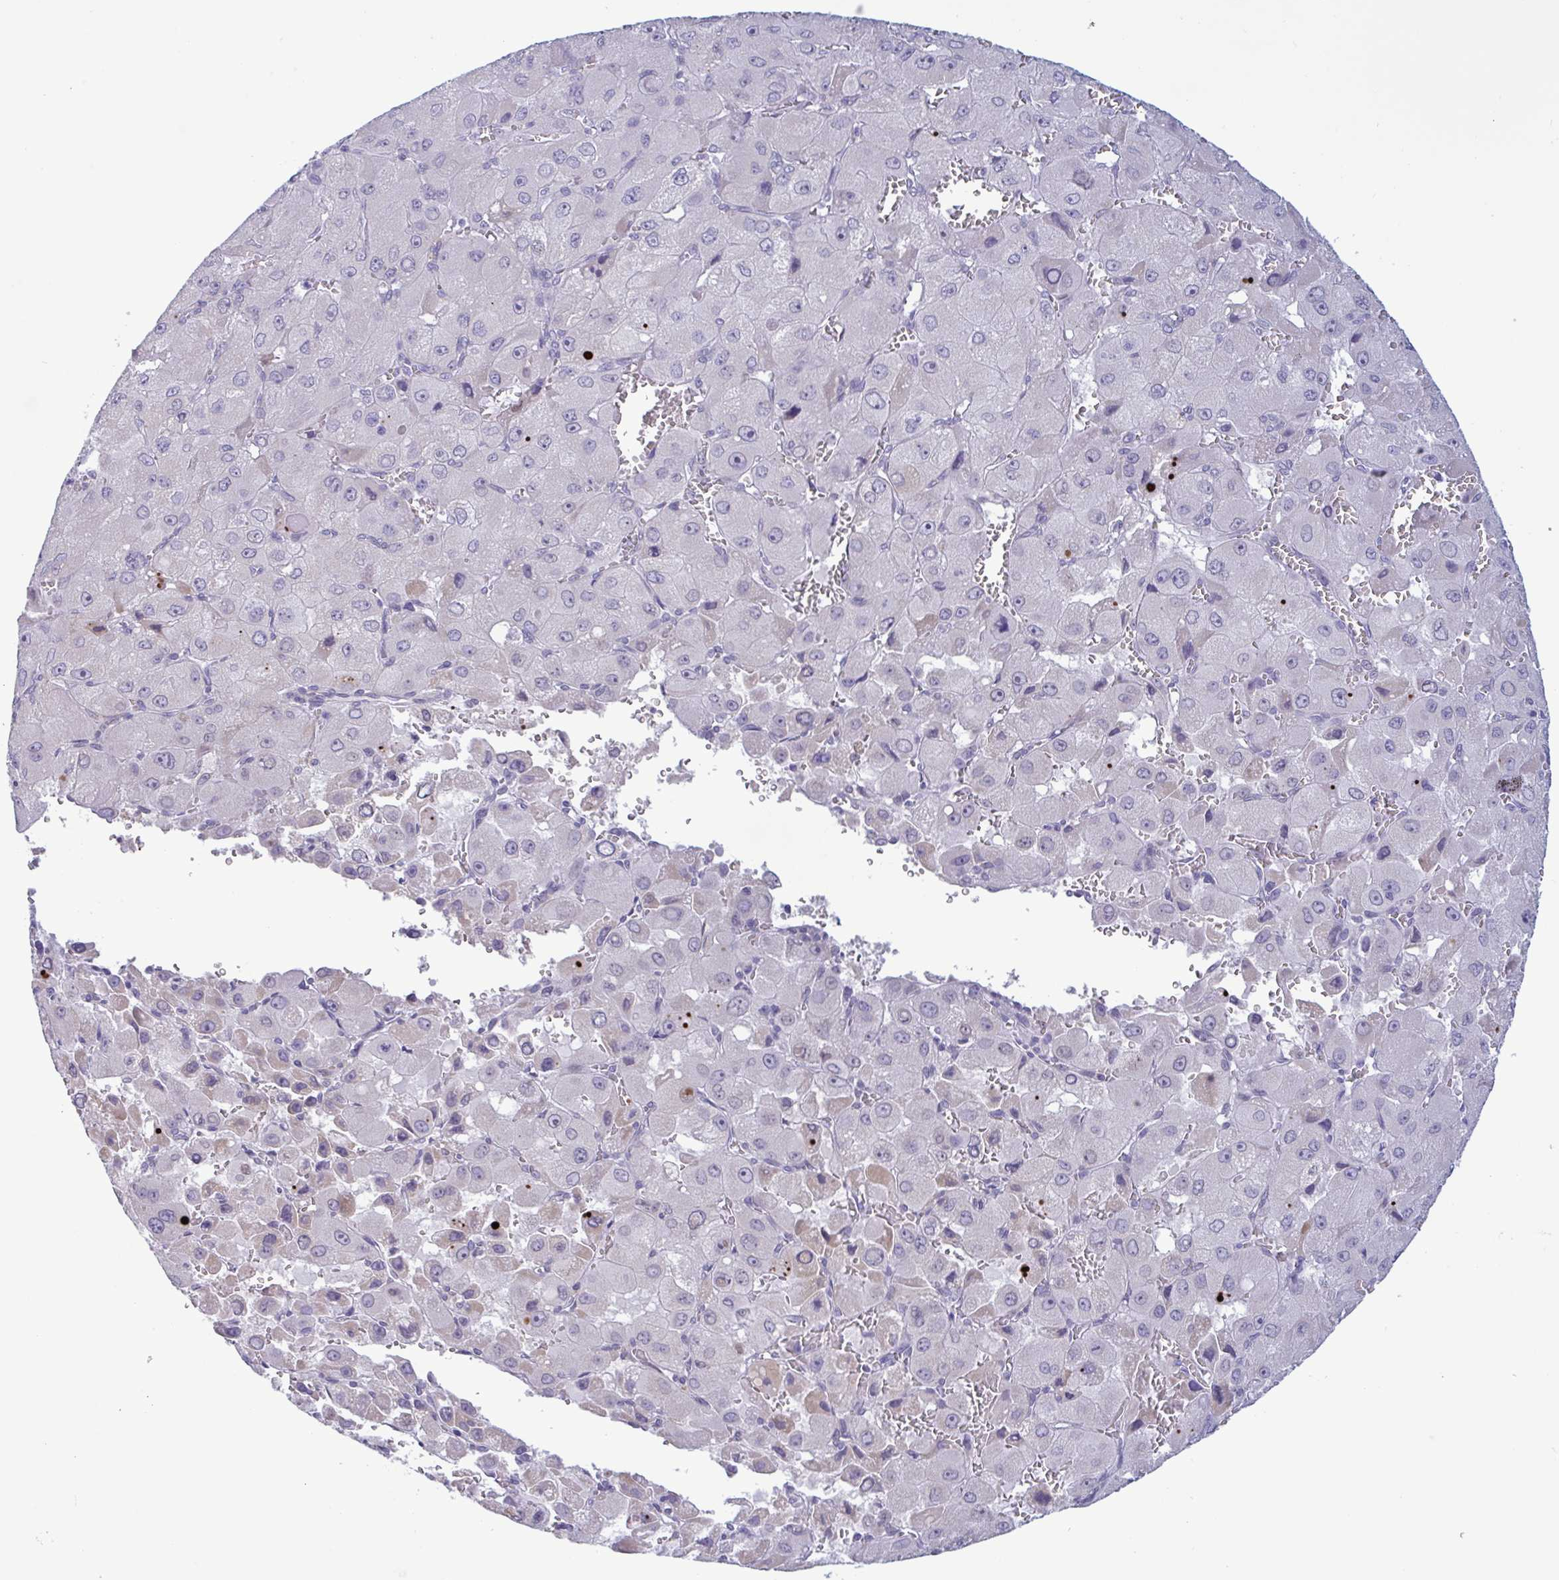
{"staining": {"intensity": "negative", "quantity": "none", "location": "none"}, "tissue": "liver cancer", "cell_type": "Tumor cells", "image_type": "cancer", "snomed": [{"axis": "morphology", "description": "Carcinoma, Hepatocellular, NOS"}, {"axis": "topography", "description": "Liver"}], "caption": "A photomicrograph of liver cancer stained for a protein demonstrates no brown staining in tumor cells.", "gene": "DOCK11", "patient": {"sex": "male", "age": 27}}